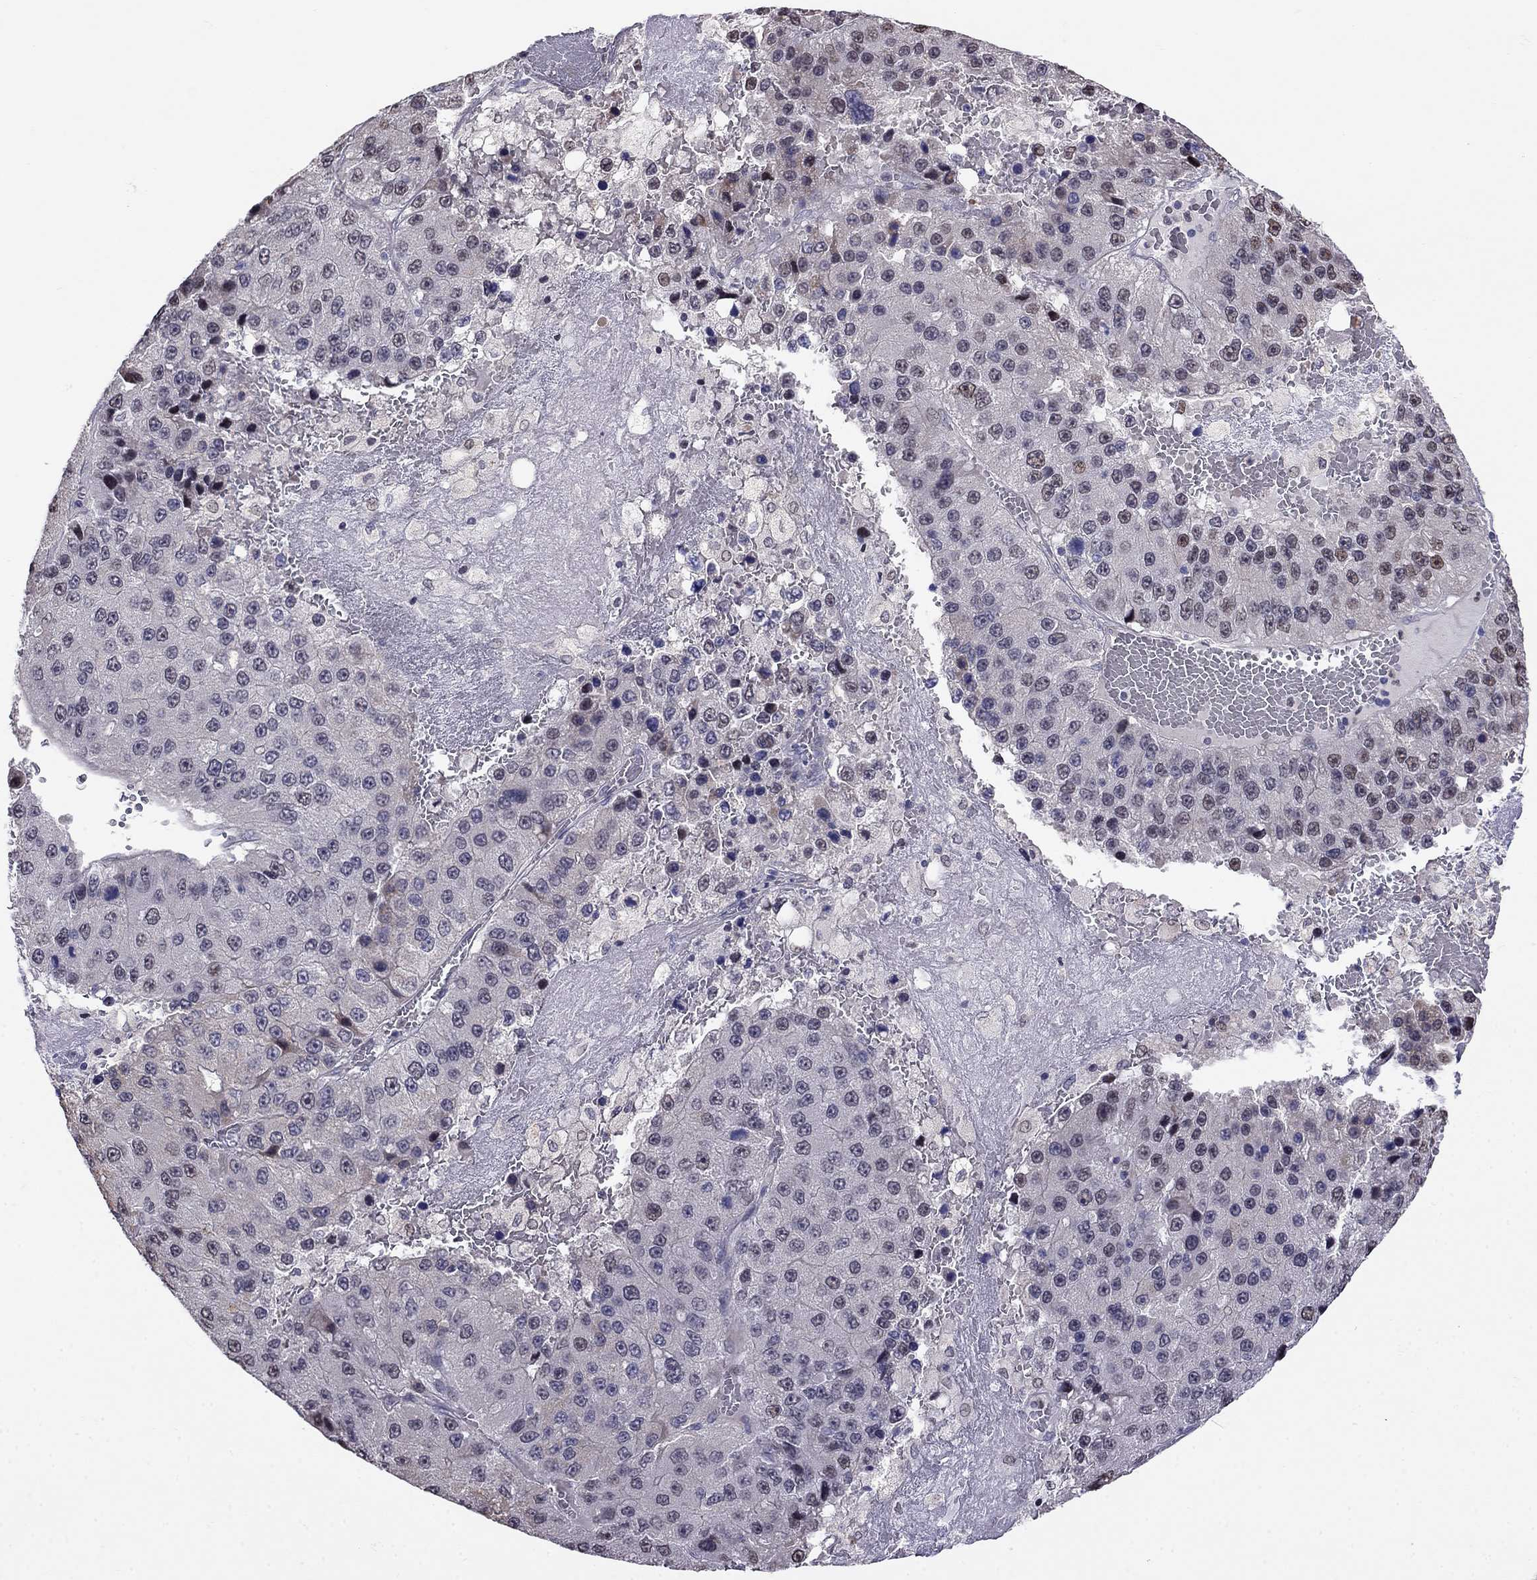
{"staining": {"intensity": "weak", "quantity": "<25%", "location": "nuclear"}, "tissue": "liver cancer", "cell_type": "Tumor cells", "image_type": "cancer", "snomed": [{"axis": "morphology", "description": "Carcinoma, Hepatocellular, NOS"}, {"axis": "topography", "description": "Liver"}], "caption": "Hepatocellular carcinoma (liver) was stained to show a protein in brown. There is no significant expression in tumor cells.", "gene": "LRRC39", "patient": {"sex": "female", "age": 73}}